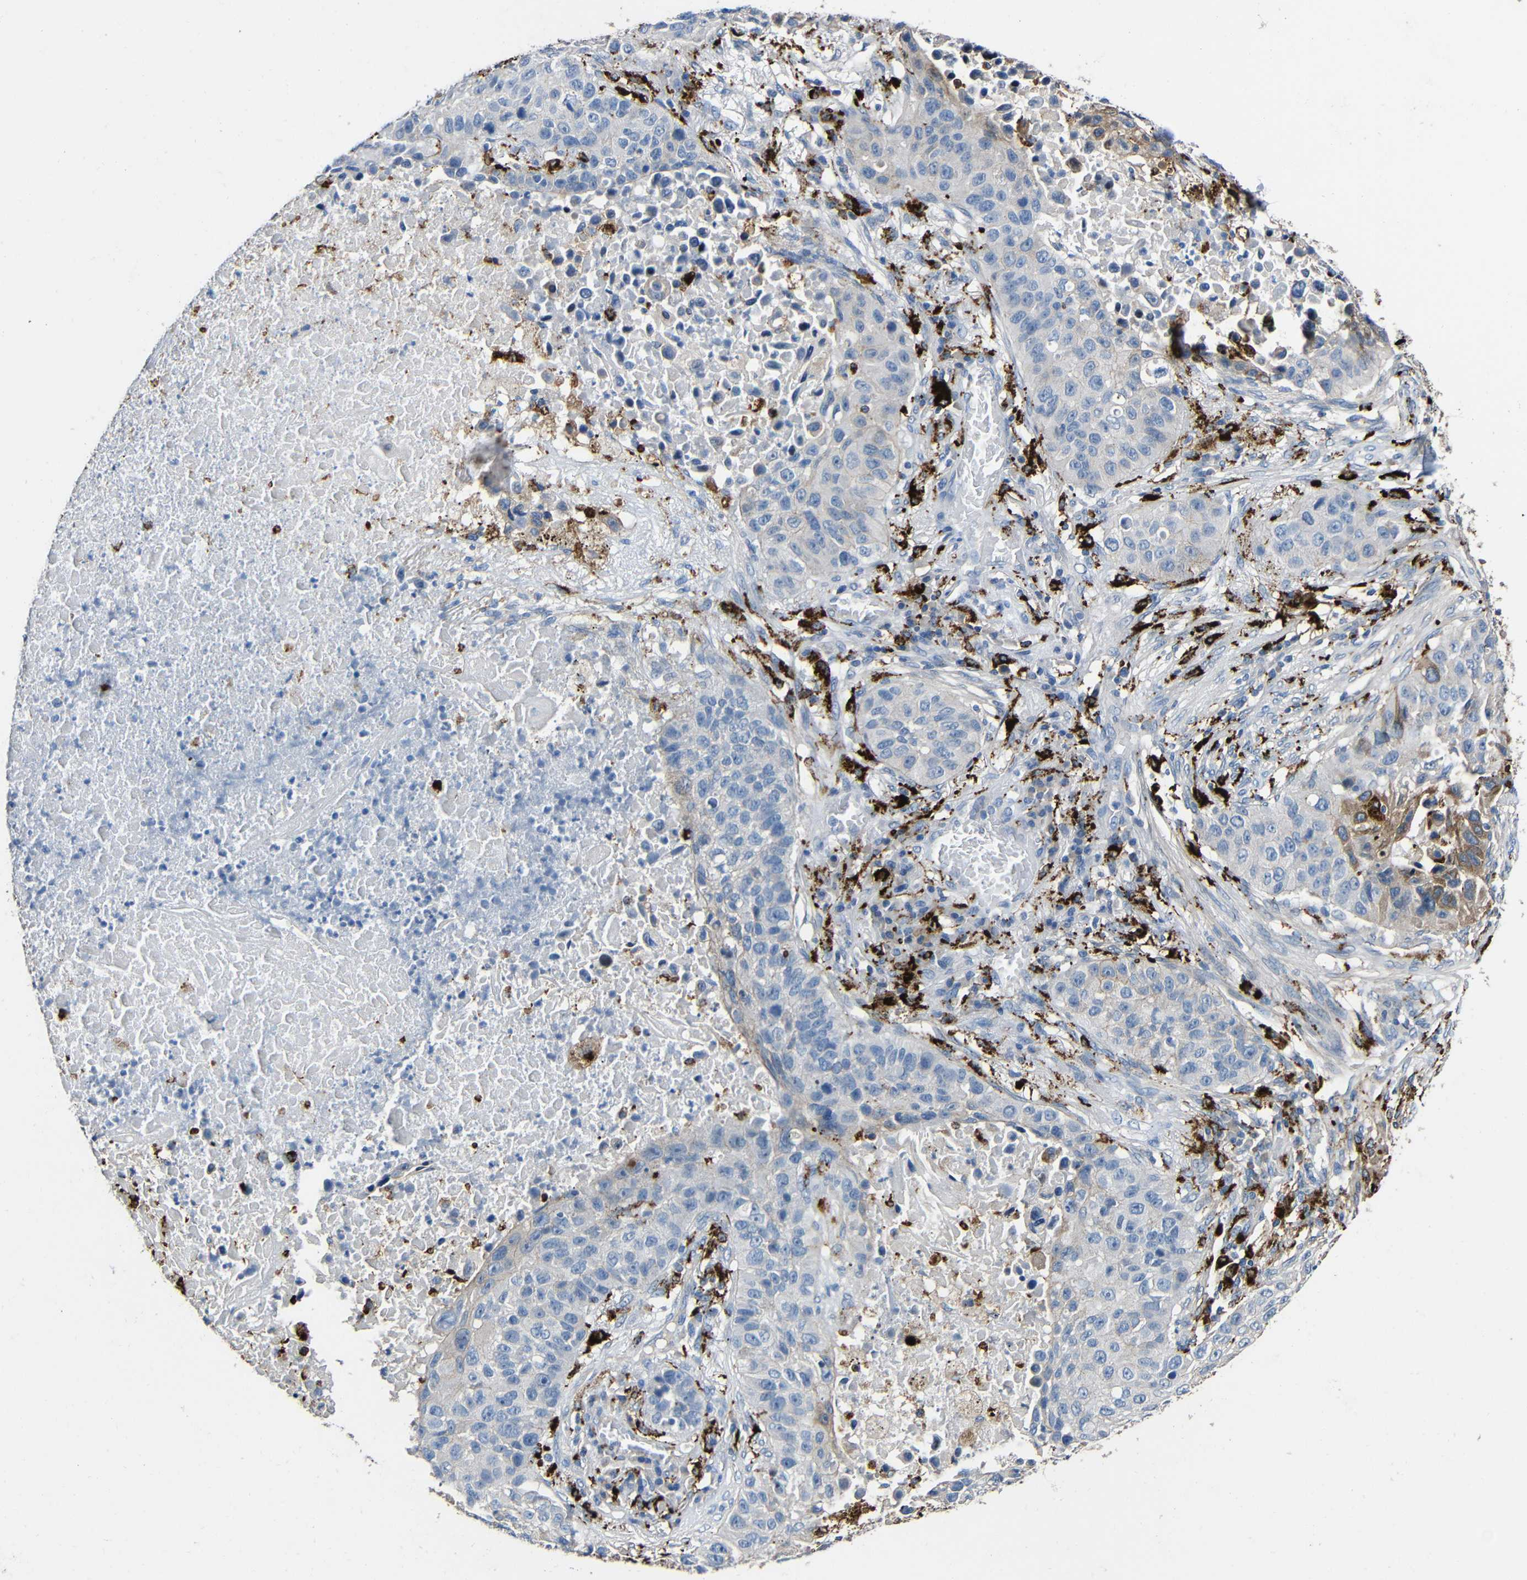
{"staining": {"intensity": "moderate", "quantity": "<25%", "location": "cytoplasmic/membranous"}, "tissue": "lung cancer", "cell_type": "Tumor cells", "image_type": "cancer", "snomed": [{"axis": "morphology", "description": "Squamous cell carcinoma, NOS"}, {"axis": "topography", "description": "Lung"}], "caption": "Immunohistochemical staining of squamous cell carcinoma (lung) shows low levels of moderate cytoplasmic/membranous expression in approximately <25% of tumor cells.", "gene": "HLA-DMA", "patient": {"sex": "male", "age": 57}}